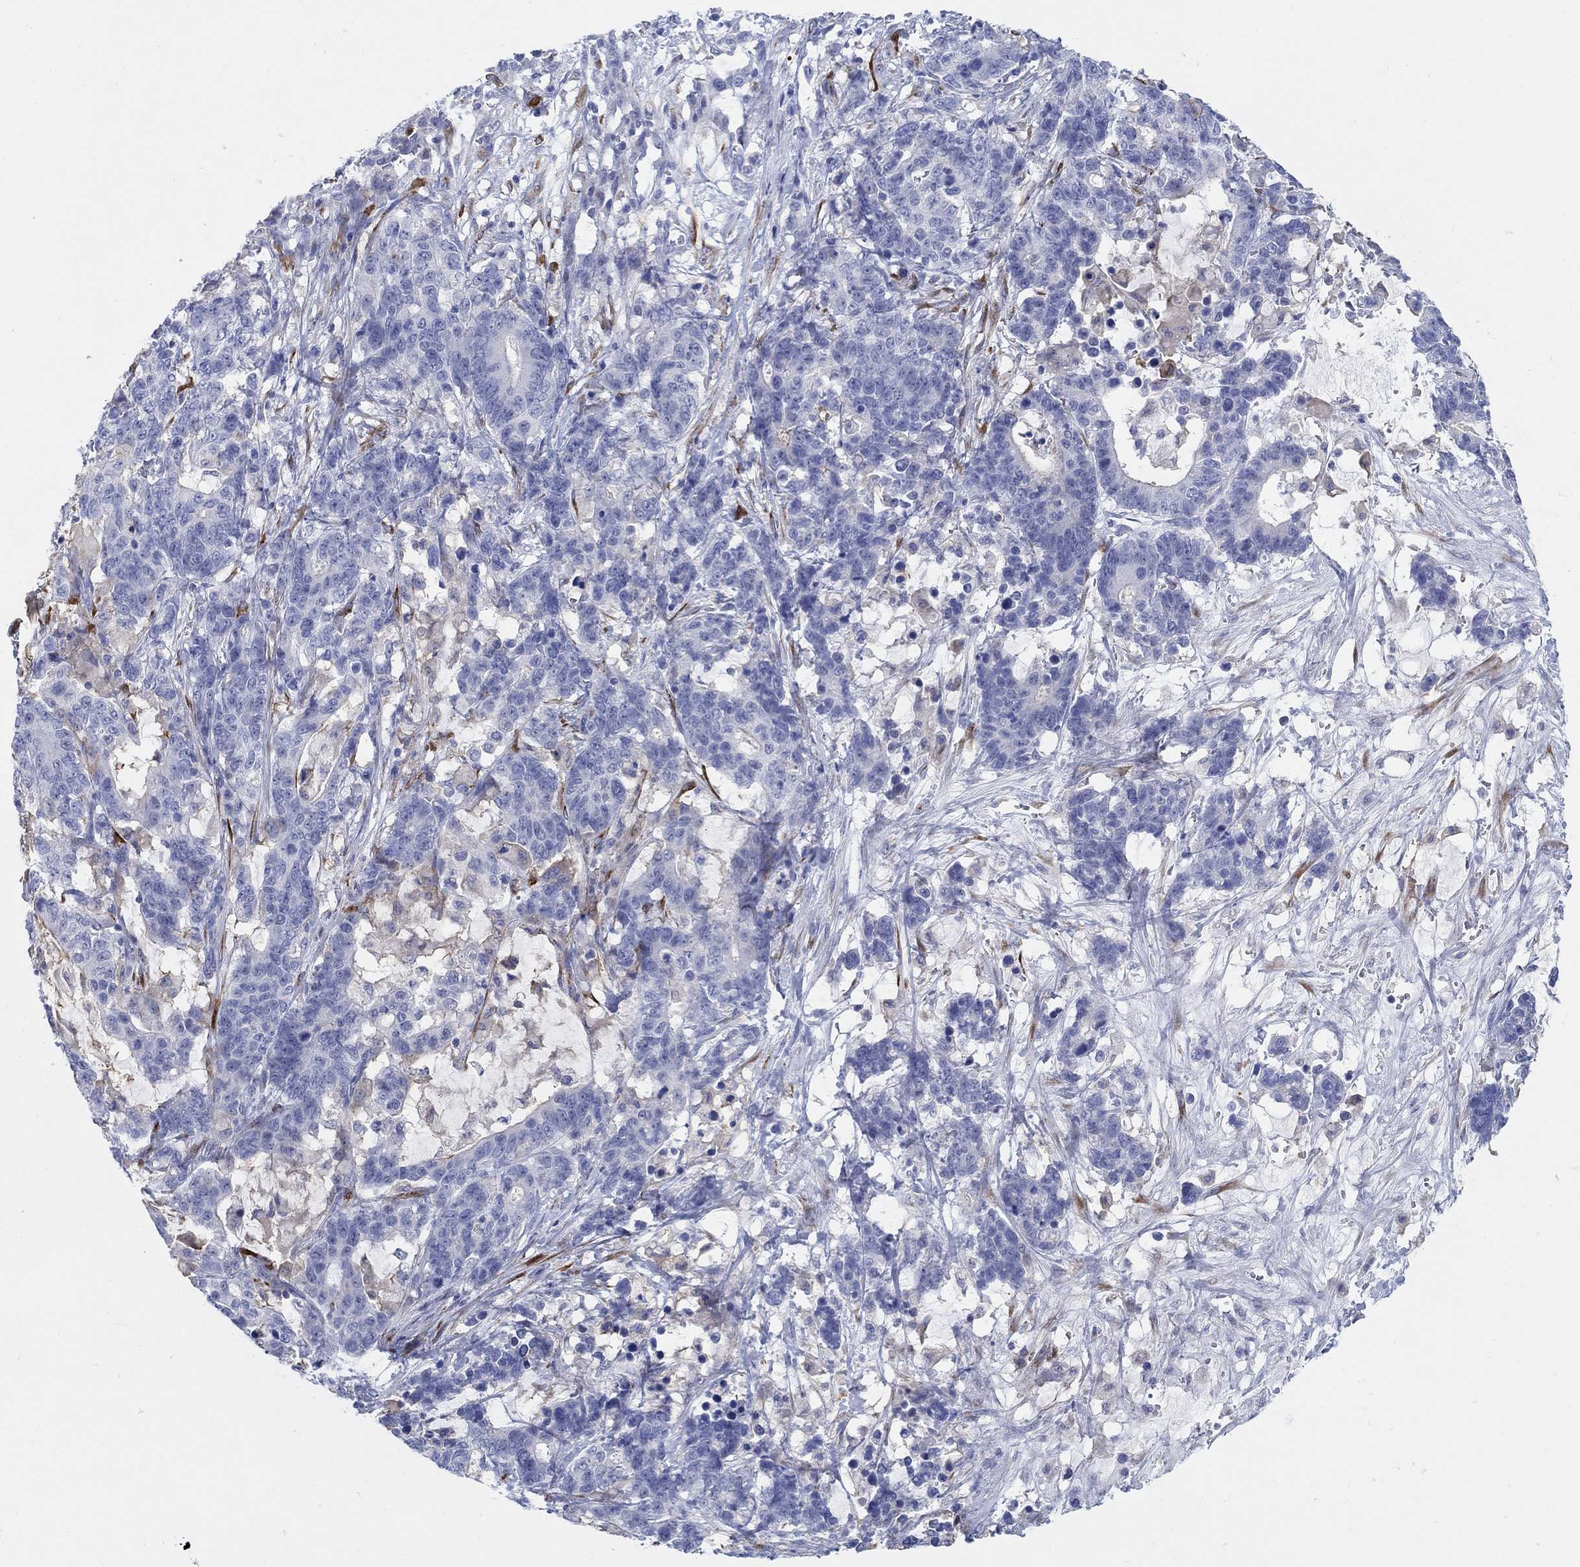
{"staining": {"intensity": "negative", "quantity": "none", "location": "none"}, "tissue": "stomach cancer", "cell_type": "Tumor cells", "image_type": "cancer", "snomed": [{"axis": "morphology", "description": "Normal tissue, NOS"}, {"axis": "morphology", "description": "Adenocarcinoma, NOS"}, {"axis": "topography", "description": "Stomach"}], "caption": "Immunohistochemistry histopathology image of human adenocarcinoma (stomach) stained for a protein (brown), which demonstrates no expression in tumor cells. (Brightfield microscopy of DAB (3,3'-diaminobenzidine) immunohistochemistry at high magnification).", "gene": "REEP2", "patient": {"sex": "female", "age": 64}}